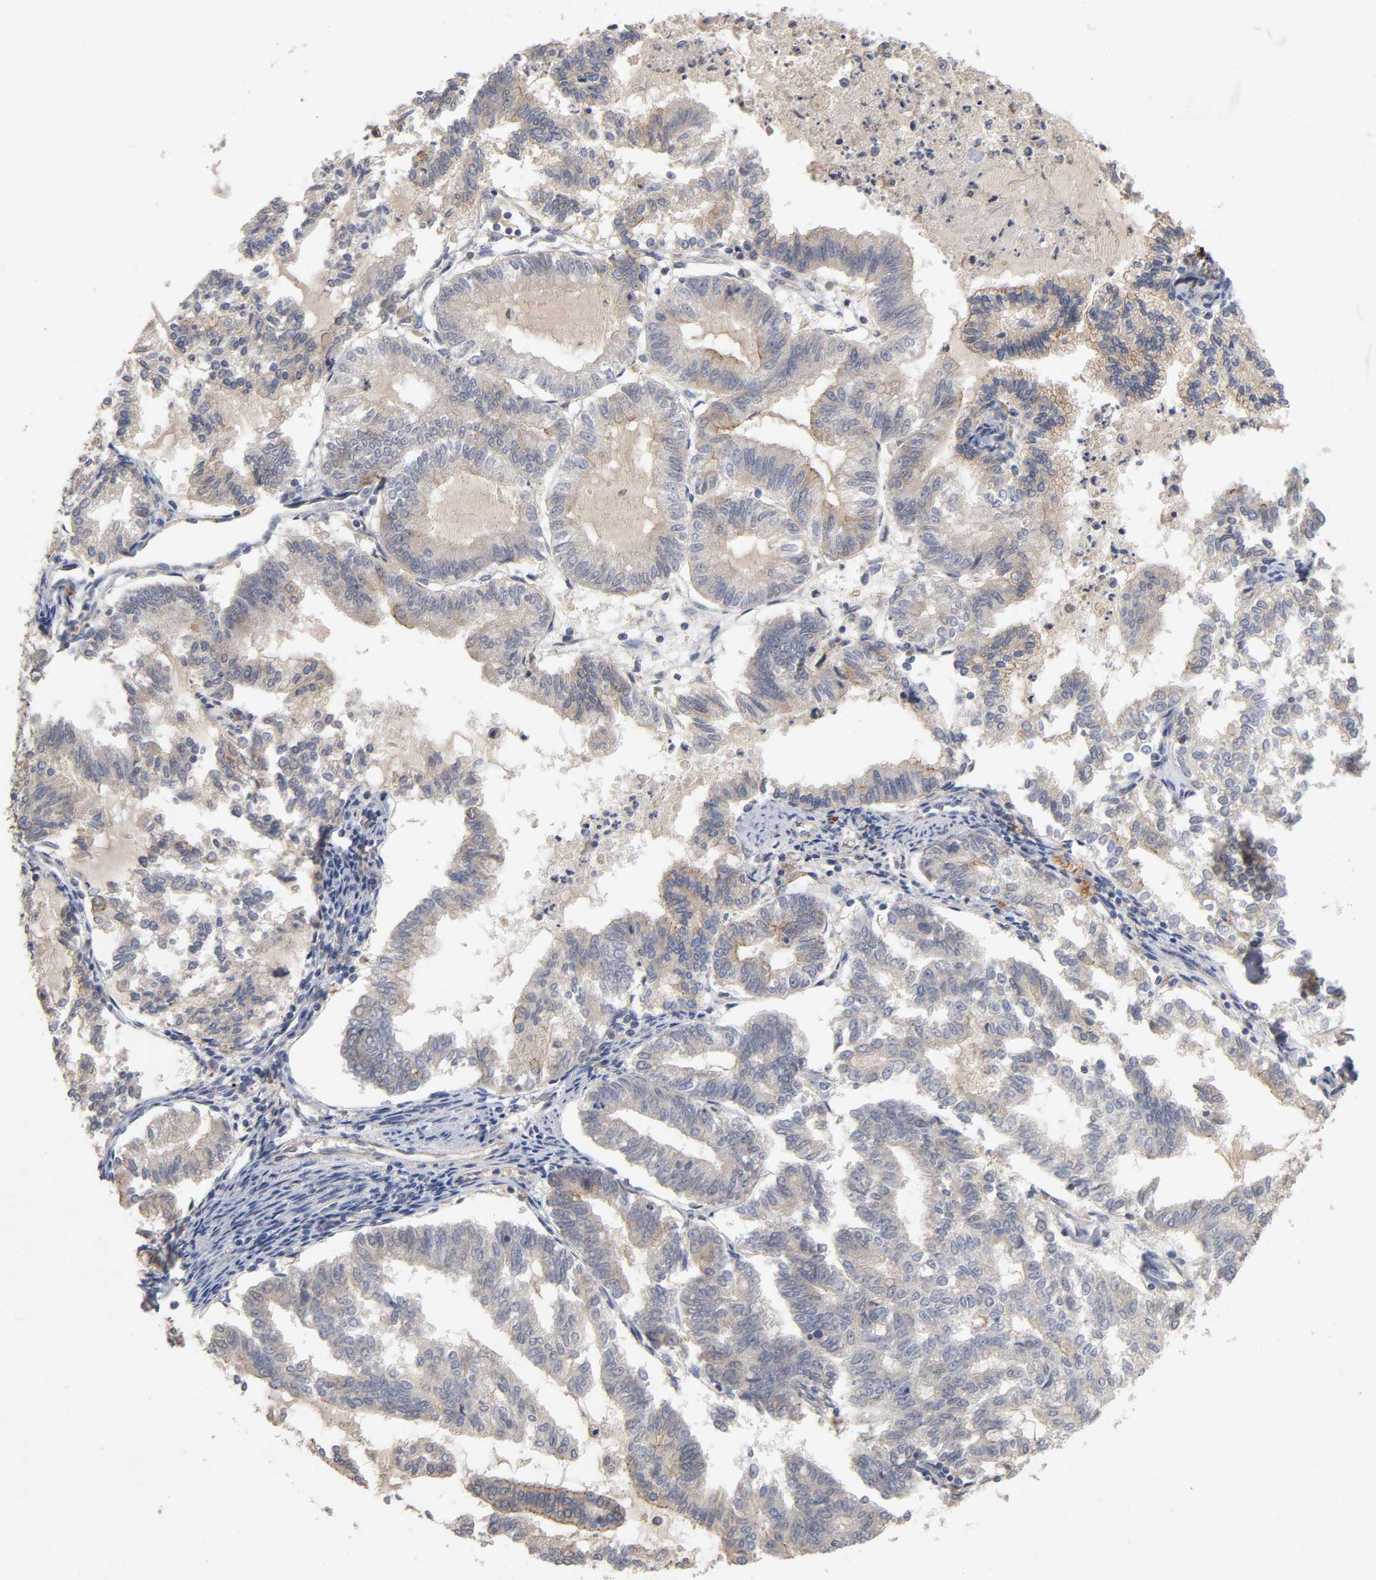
{"staining": {"intensity": "moderate", "quantity": ">75%", "location": "cytoplasmic/membranous"}, "tissue": "endometrial cancer", "cell_type": "Tumor cells", "image_type": "cancer", "snomed": [{"axis": "morphology", "description": "Adenocarcinoma, NOS"}, {"axis": "topography", "description": "Endometrium"}], "caption": "A brown stain shows moderate cytoplasmic/membranous expression of a protein in adenocarcinoma (endometrial) tumor cells. (Brightfield microscopy of DAB IHC at high magnification).", "gene": "PDZD11", "patient": {"sex": "female", "age": 79}}